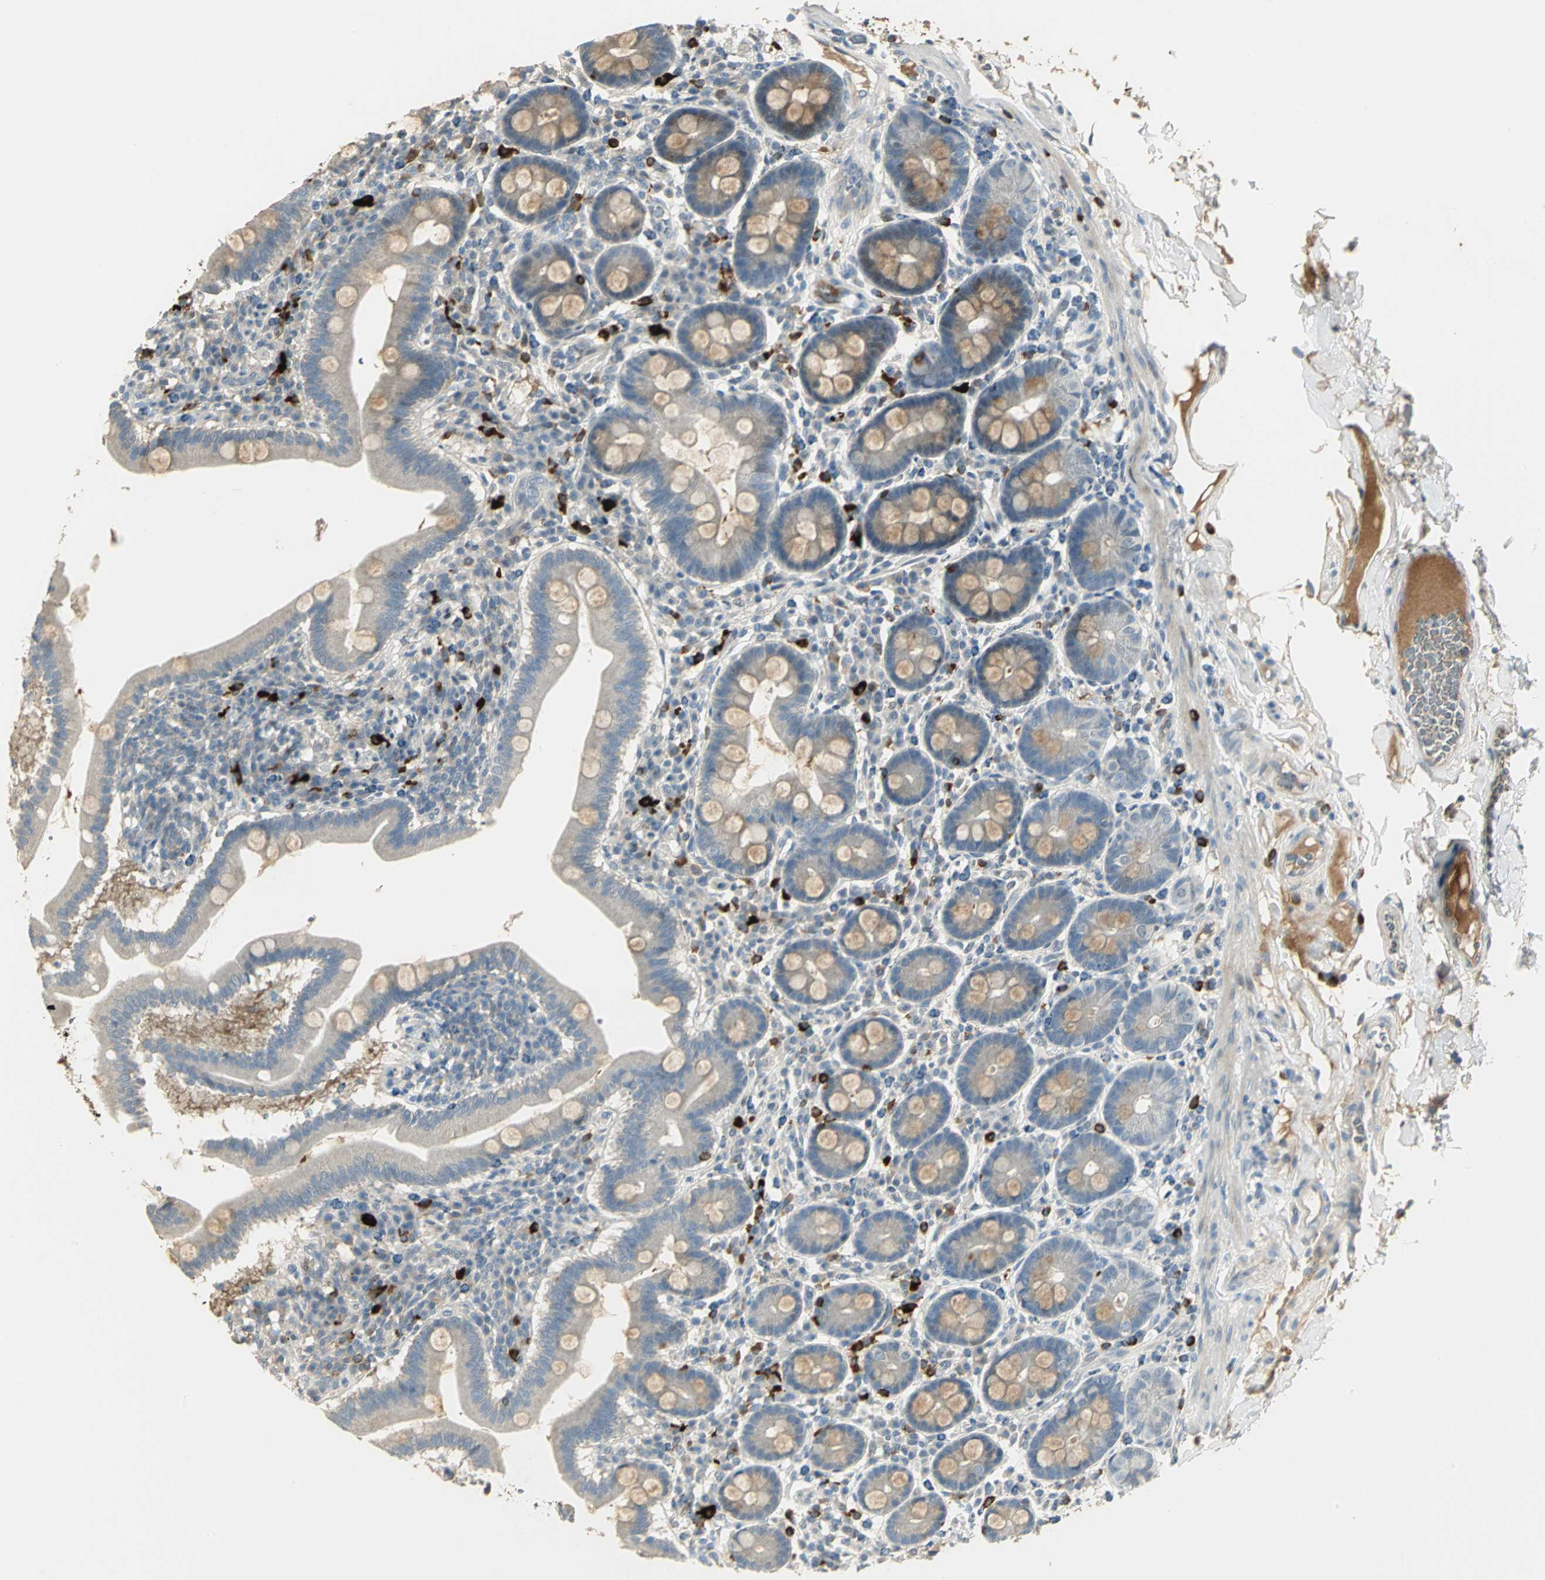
{"staining": {"intensity": "weak", "quantity": "25%-75%", "location": "cytoplasmic/membranous"}, "tissue": "duodenum", "cell_type": "Glandular cells", "image_type": "normal", "snomed": [{"axis": "morphology", "description": "Normal tissue, NOS"}, {"axis": "topography", "description": "Duodenum"}], "caption": "Duodenum stained with DAB immunohistochemistry shows low levels of weak cytoplasmic/membranous positivity in about 25%-75% of glandular cells.", "gene": "PROC", "patient": {"sex": "male", "age": 50}}